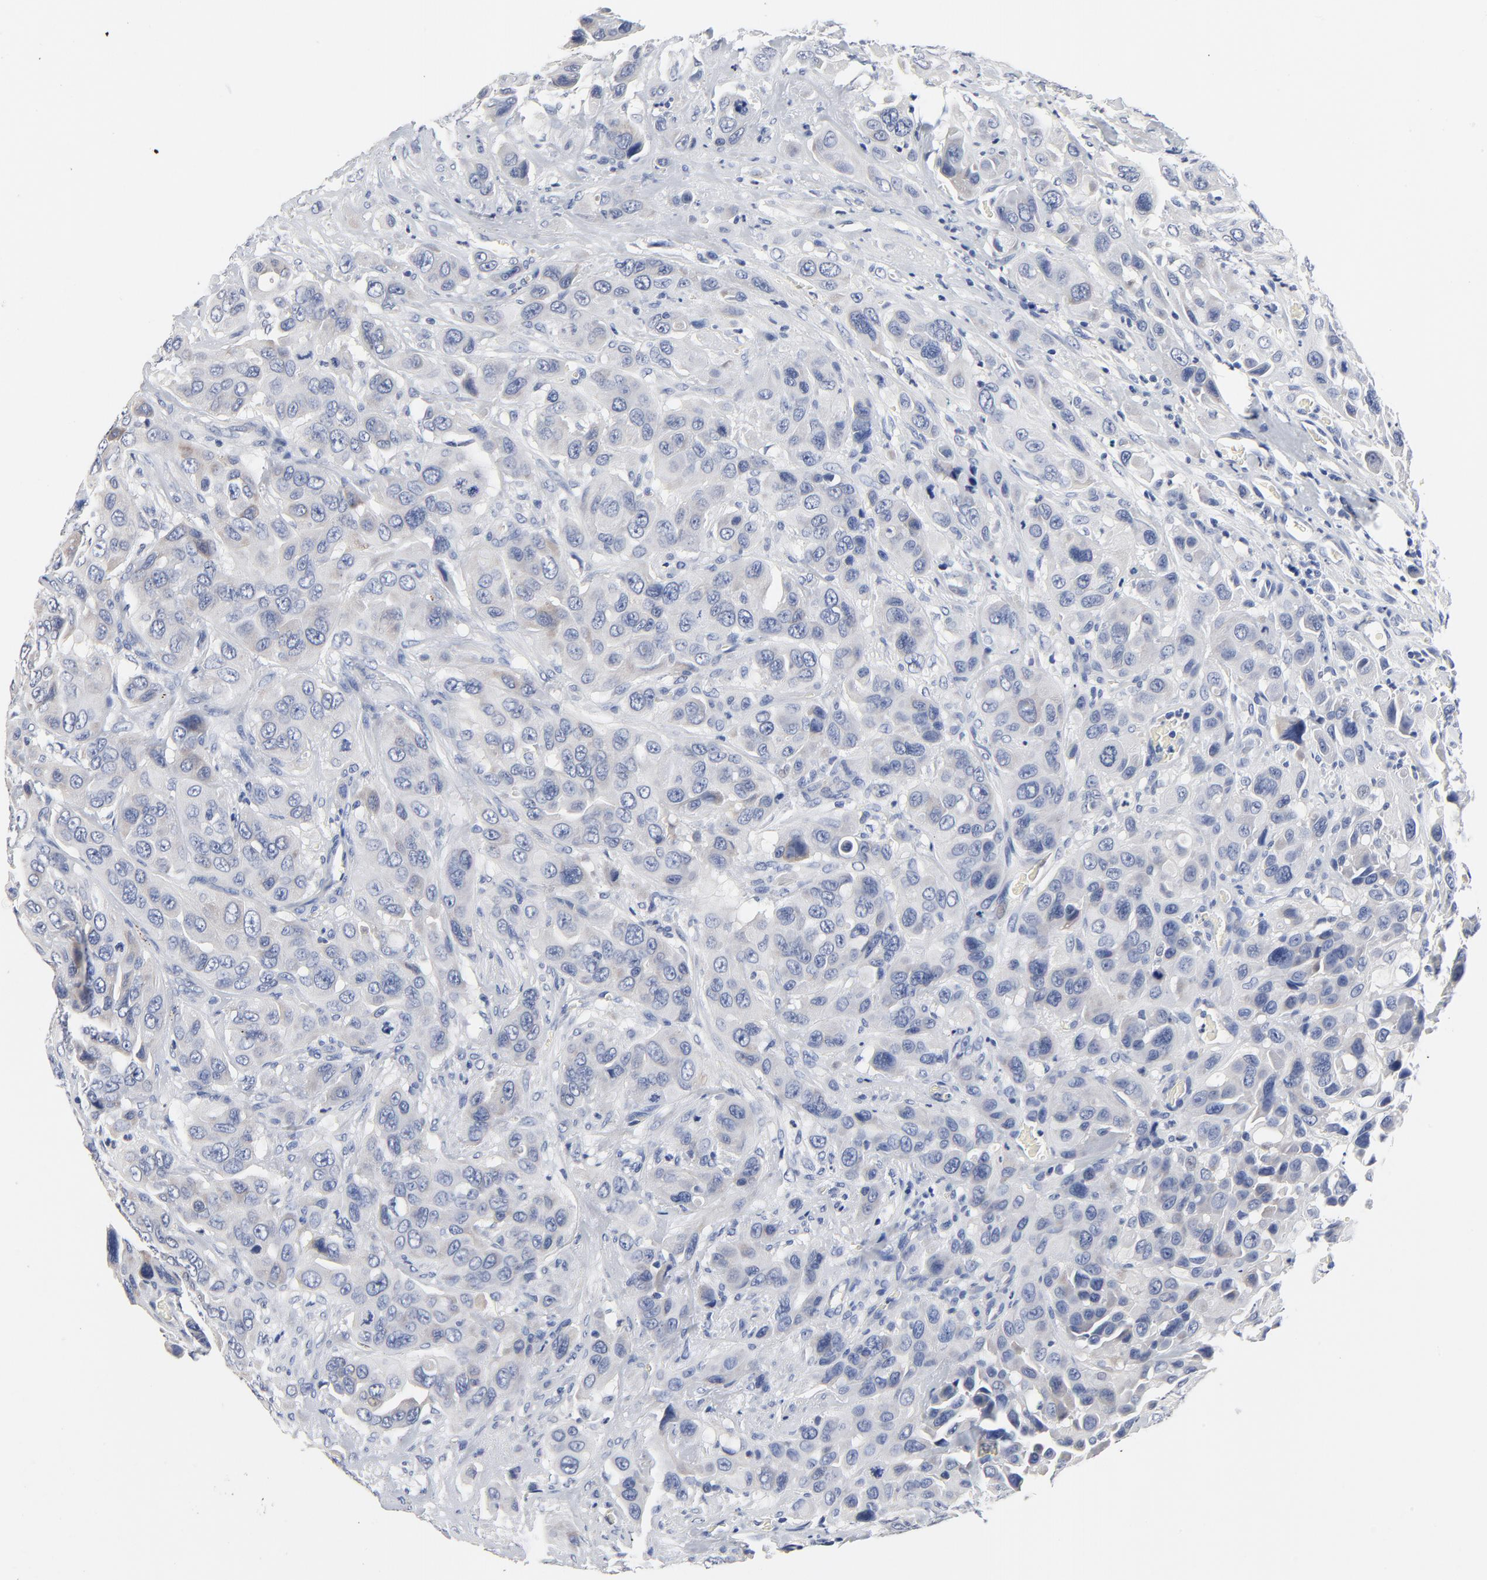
{"staining": {"intensity": "negative", "quantity": "none", "location": "none"}, "tissue": "urothelial cancer", "cell_type": "Tumor cells", "image_type": "cancer", "snomed": [{"axis": "morphology", "description": "Urothelial carcinoma, High grade"}, {"axis": "topography", "description": "Urinary bladder"}], "caption": "This image is of high-grade urothelial carcinoma stained with immunohistochemistry to label a protein in brown with the nuclei are counter-stained blue. There is no expression in tumor cells. The staining was performed using DAB to visualize the protein expression in brown, while the nuclei were stained in blue with hematoxylin (Magnification: 20x).", "gene": "FBXL5", "patient": {"sex": "male", "age": 73}}